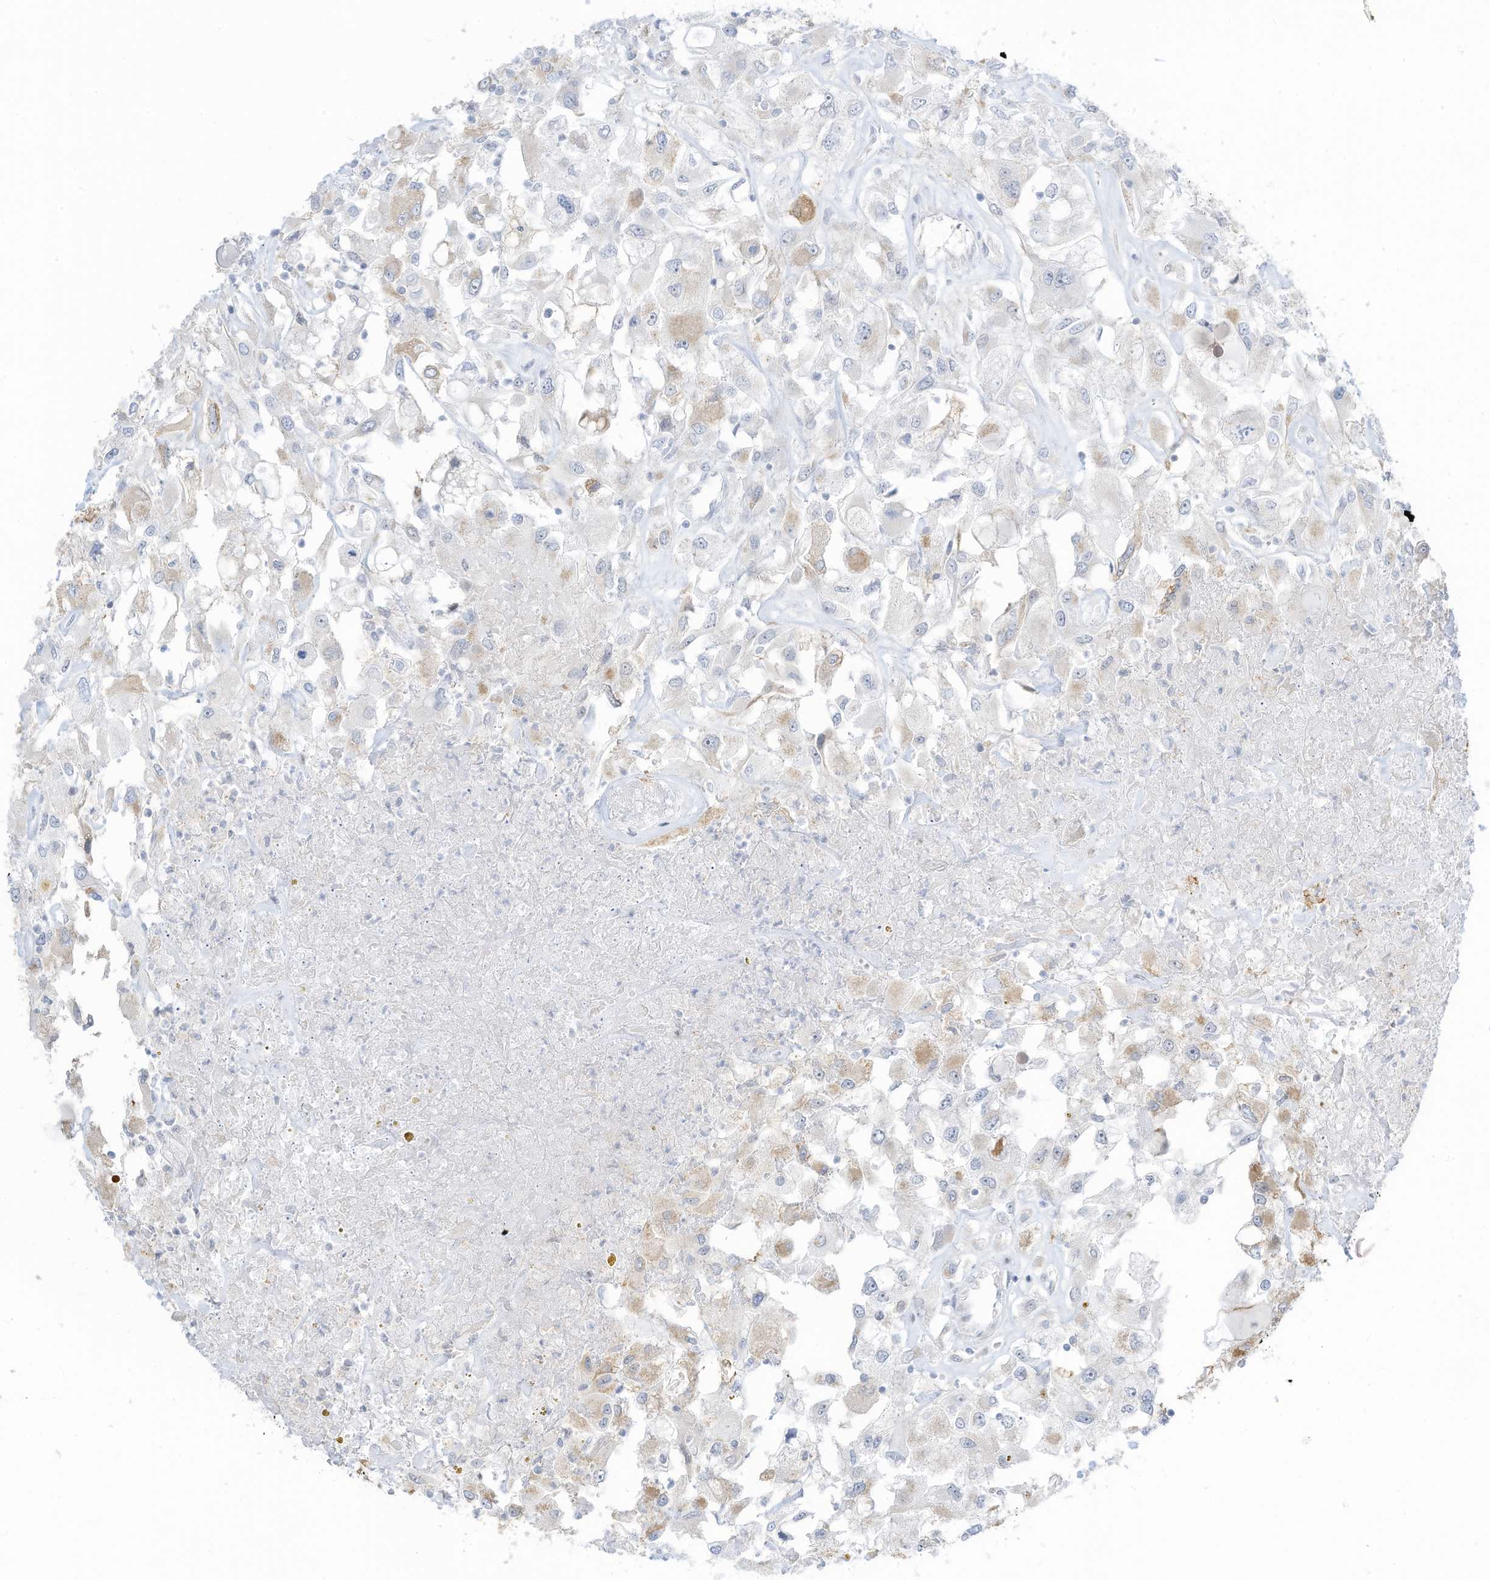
{"staining": {"intensity": "weak", "quantity": "<25%", "location": "cytoplasmic/membranous"}, "tissue": "renal cancer", "cell_type": "Tumor cells", "image_type": "cancer", "snomed": [{"axis": "morphology", "description": "Adenocarcinoma, NOS"}, {"axis": "topography", "description": "Kidney"}], "caption": "A high-resolution image shows immunohistochemistry staining of renal adenocarcinoma, which displays no significant expression in tumor cells.", "gene": "ASPRV1", "patient": {"sex": "female", "age": 52}}